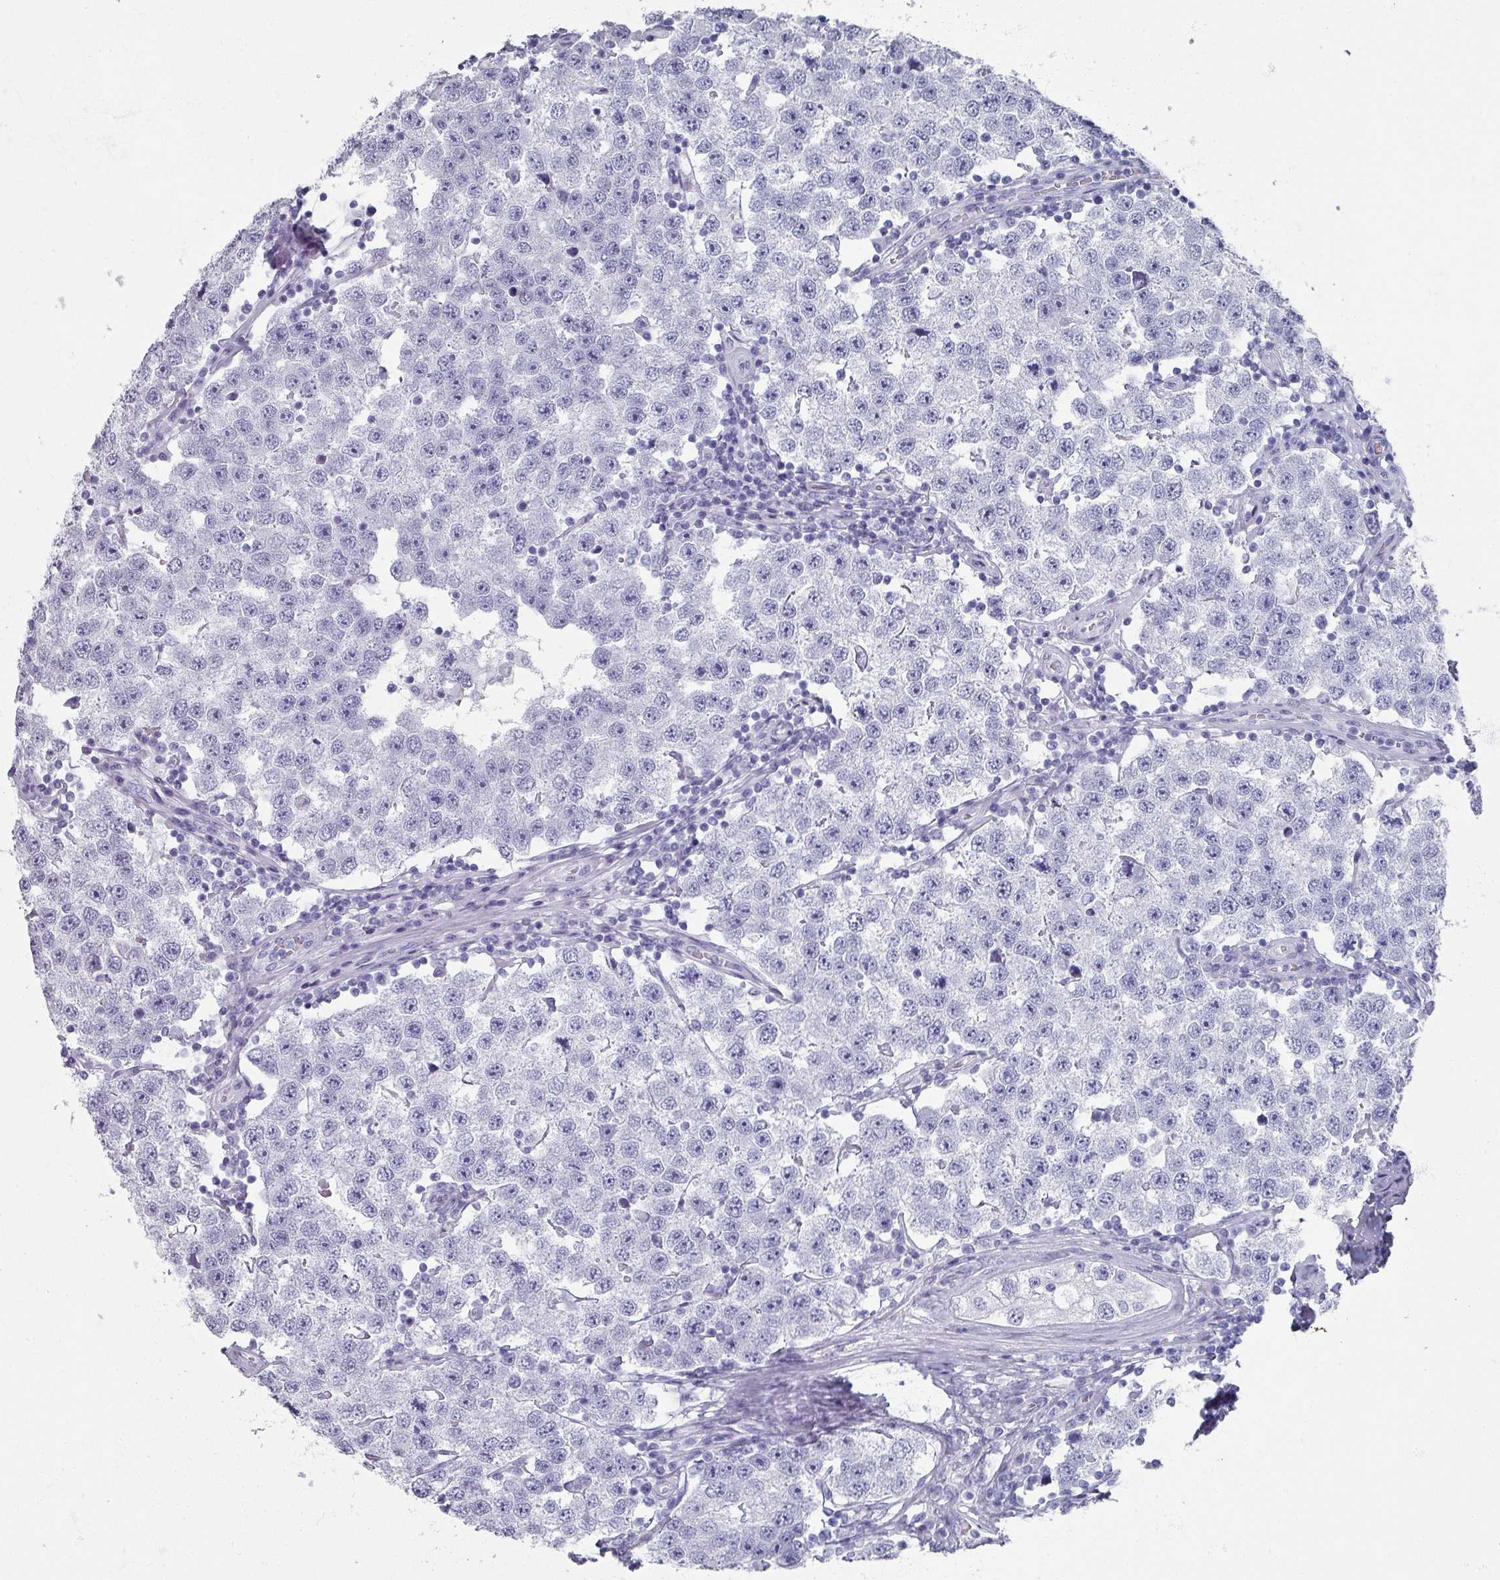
{"staining": {"intensity": "negative", "quantity": "none", "location": "none"}, "tissue": "testis cancer", "cell_type": "Tumor cells", "image_type": "cancer", "snomed": [{"axis": "morphology", "description": "Seminoma, NOS"}, {"axis": "topography", "description": "Testis"}], "caption": "Protein analysis of seminoma (testis) demonstrates no significant positivity in tumor cells. (Immunohistochemistry, brightfield microscopy, high magnification).", "gene": "OMG", "patient": {"sex": "male", "age": 34}}